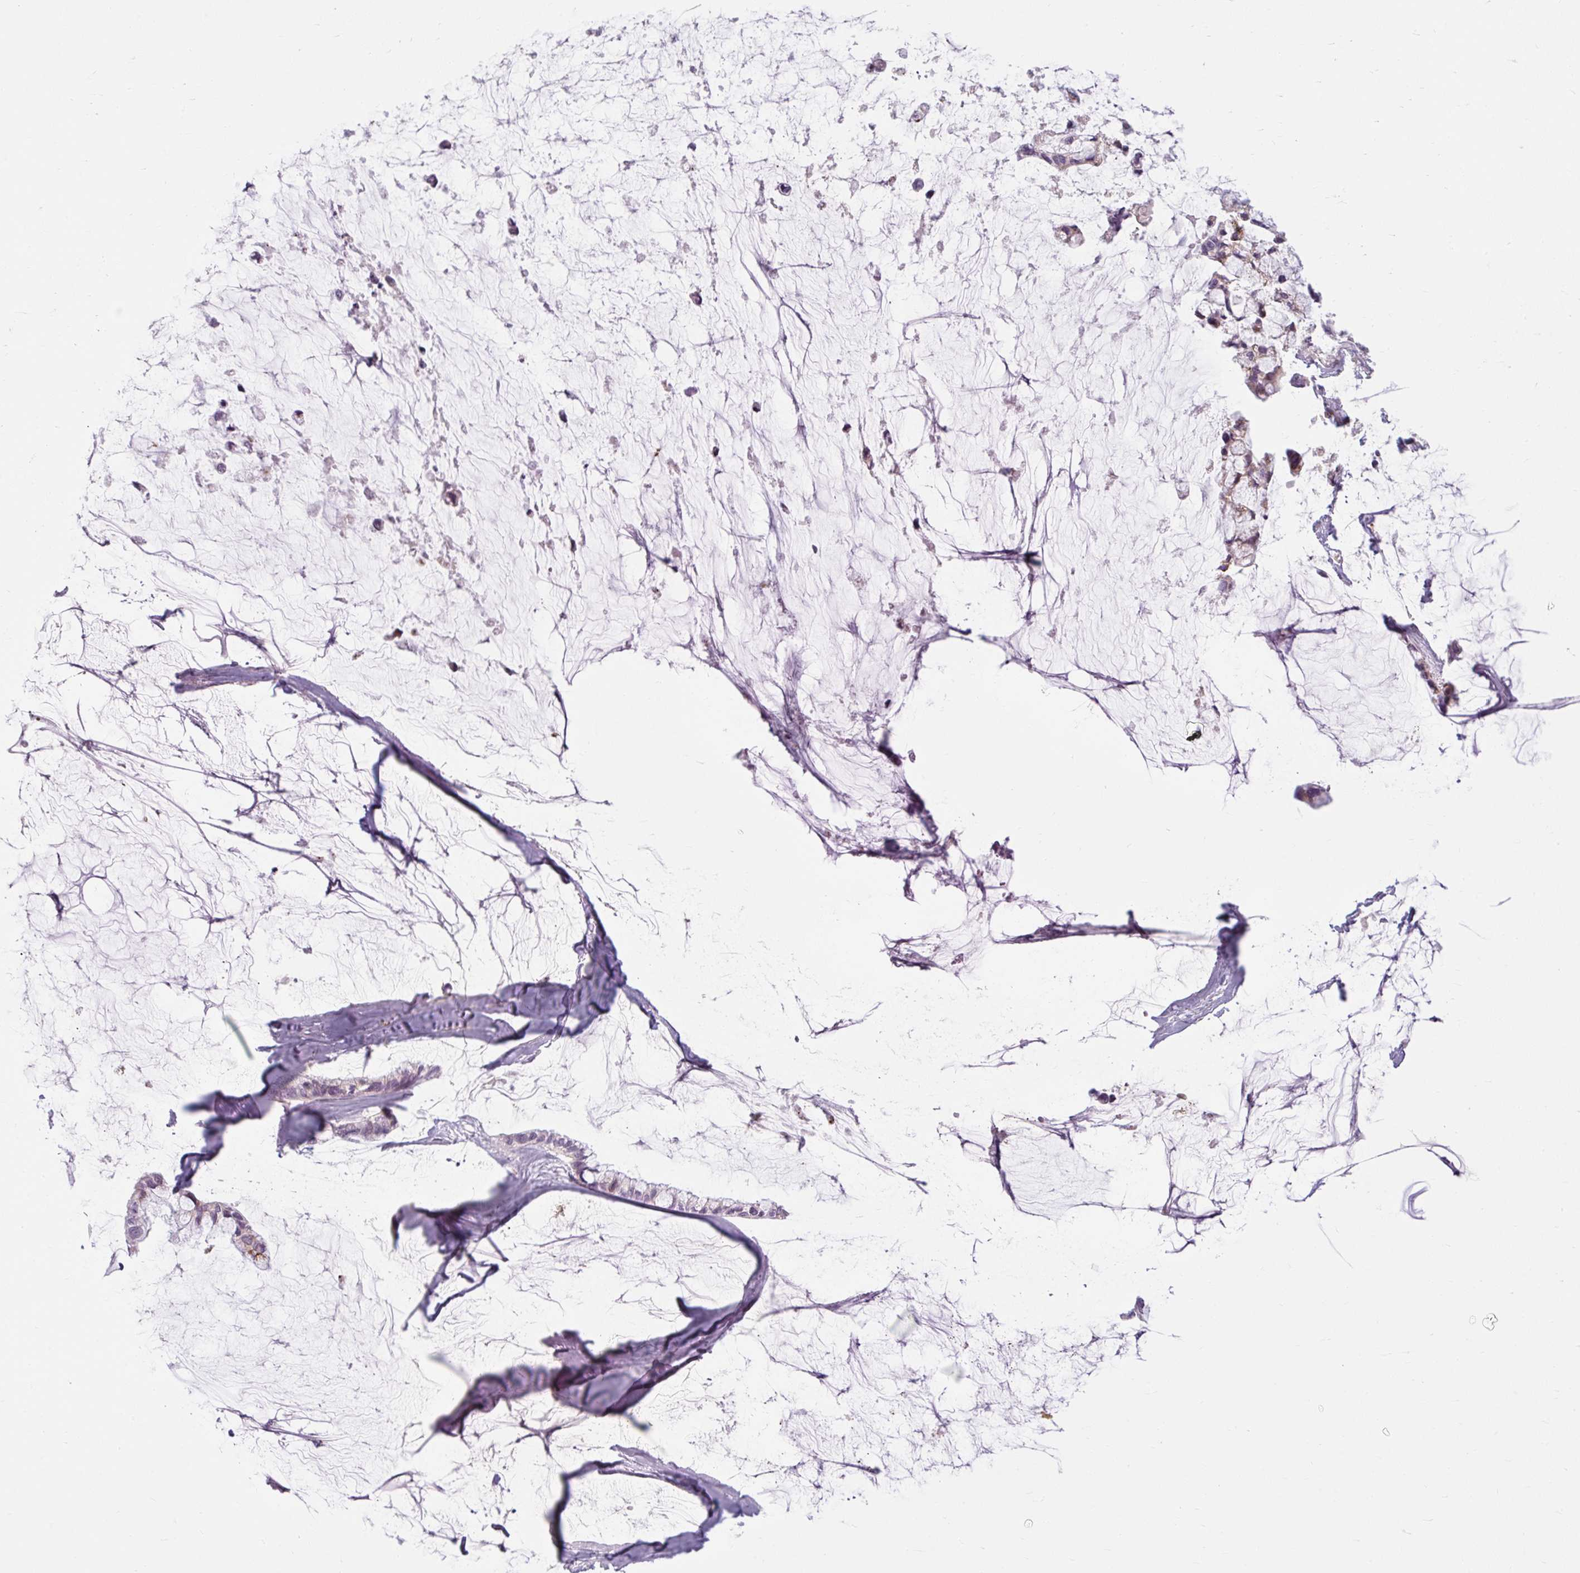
{"staining": {"intensity": "weak", "quantity": "<25%", "location": "cytoplasmic/membranous"}, "tissue": "ovarian cancer", "cell_type": "Tumor cells", "image_type": "cancer", "snomed": [{"axis": "morphology", "description": "Cystadenocarcinoma, mucinous, NOS"}, {"axis": "topography", "description": "Ovary"}], "caption": "Tumor cells show no significant protein staining in ovarian cancer (mucinous cystadenocarcinoma). (DAB (3,3'-diaminobenzidine) immunohistochemistry (IHC), high magnification).", "gene": "ZFYVE26", "patient": {"sex": "female", "age": 39}}